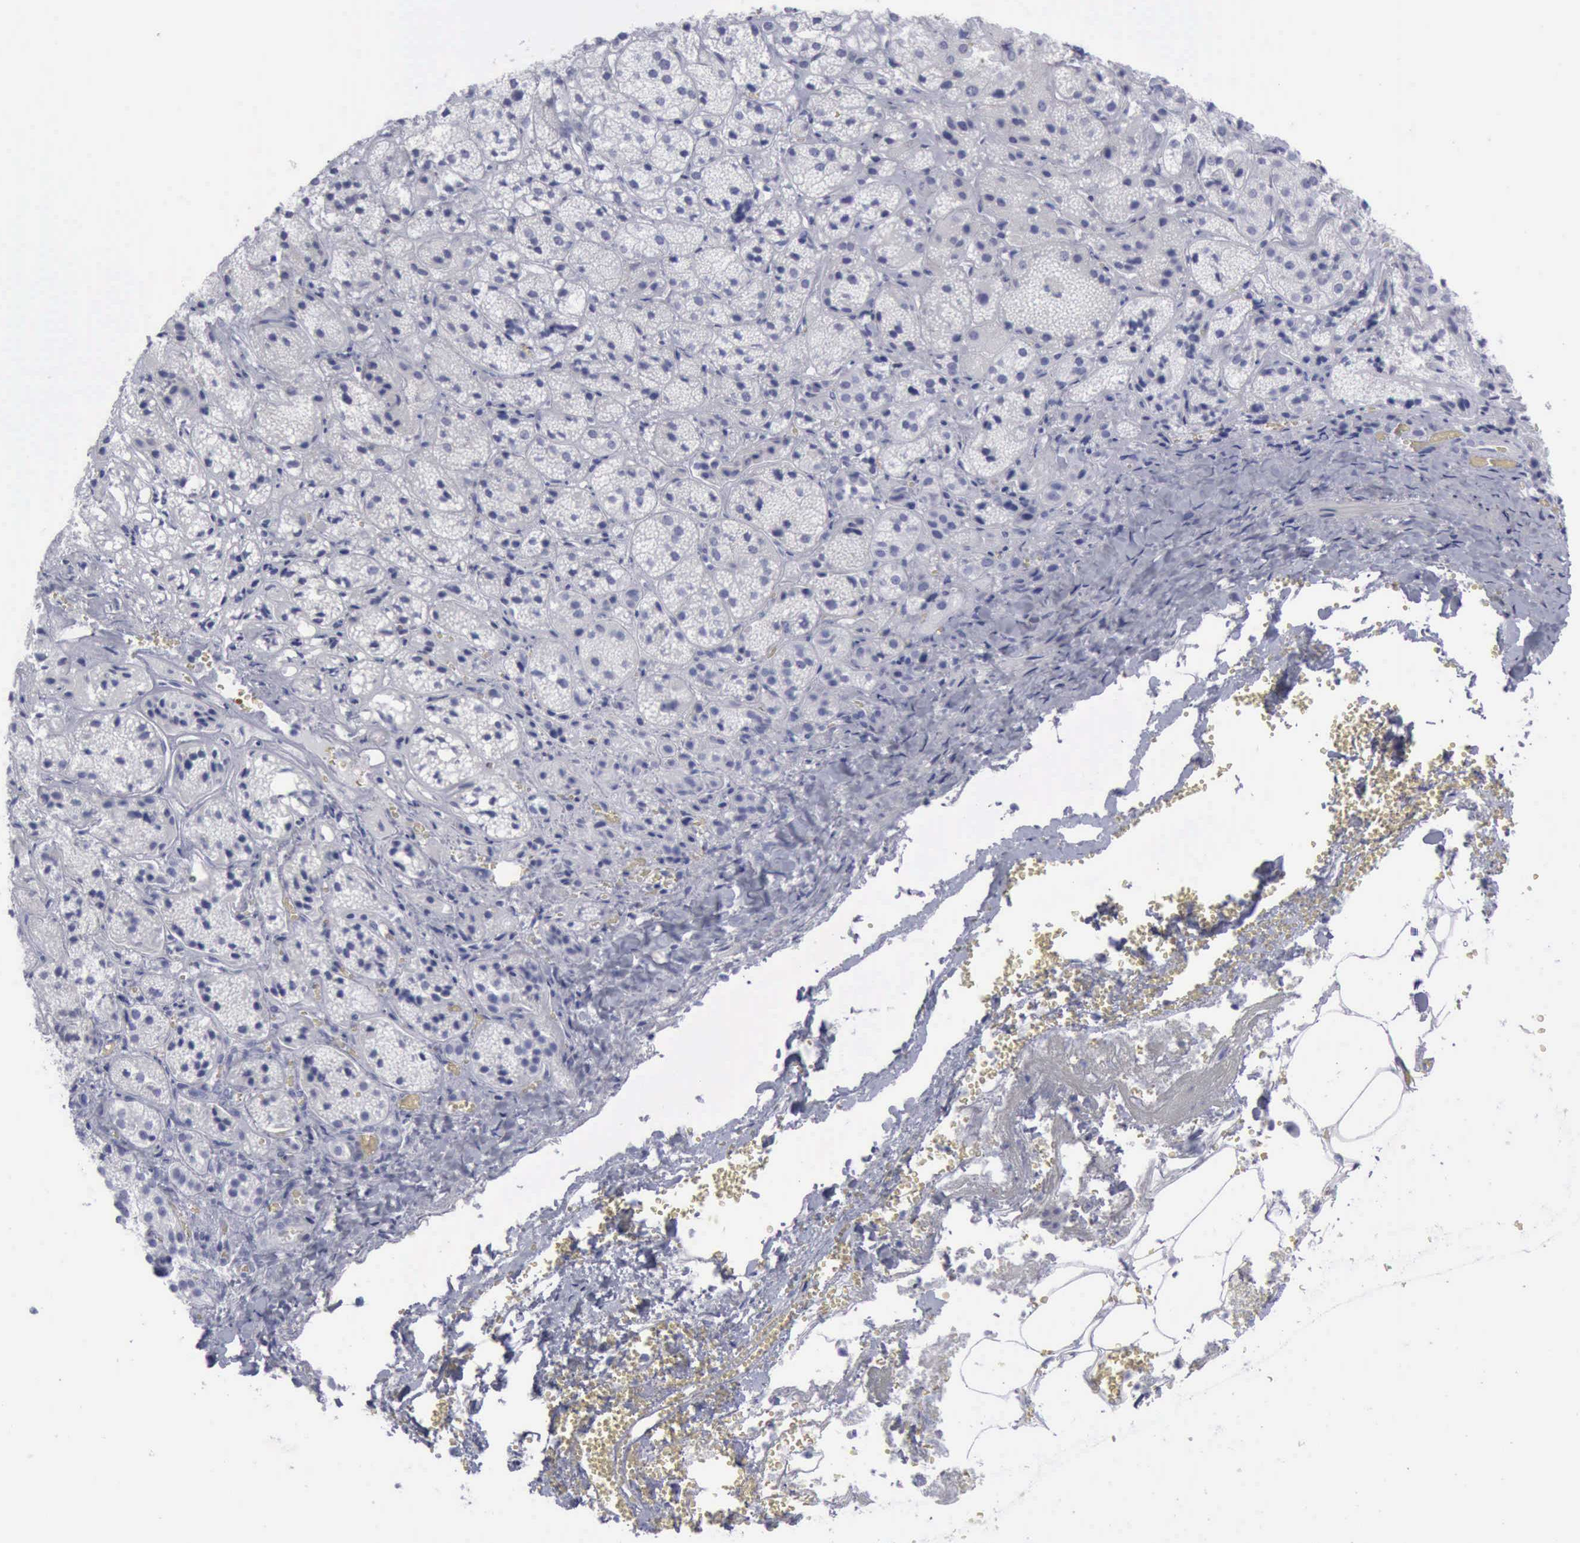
{"staining": {"intensity": "negative", "quantity": "none", "location": "none"}, "tissue": "adrenal gland", "cell_type": "Glandular cells", "image_type": "normal", "snomed": [{"axis": "morphology", "description": "Normal tissue, NOS"}, {"axis": "topography", "description": "Adrenal gland"}], "caption": "Image shows no protein positivity in glandular cells of normal adrenal gland. Brightfield microscopy of immunohistochemistry (IHC) stained with DAB (brown) and hematoxylin (blue), captured at high magnification.", "gene": "KRT13", "patient": {"sex": "female", "age": 71}}